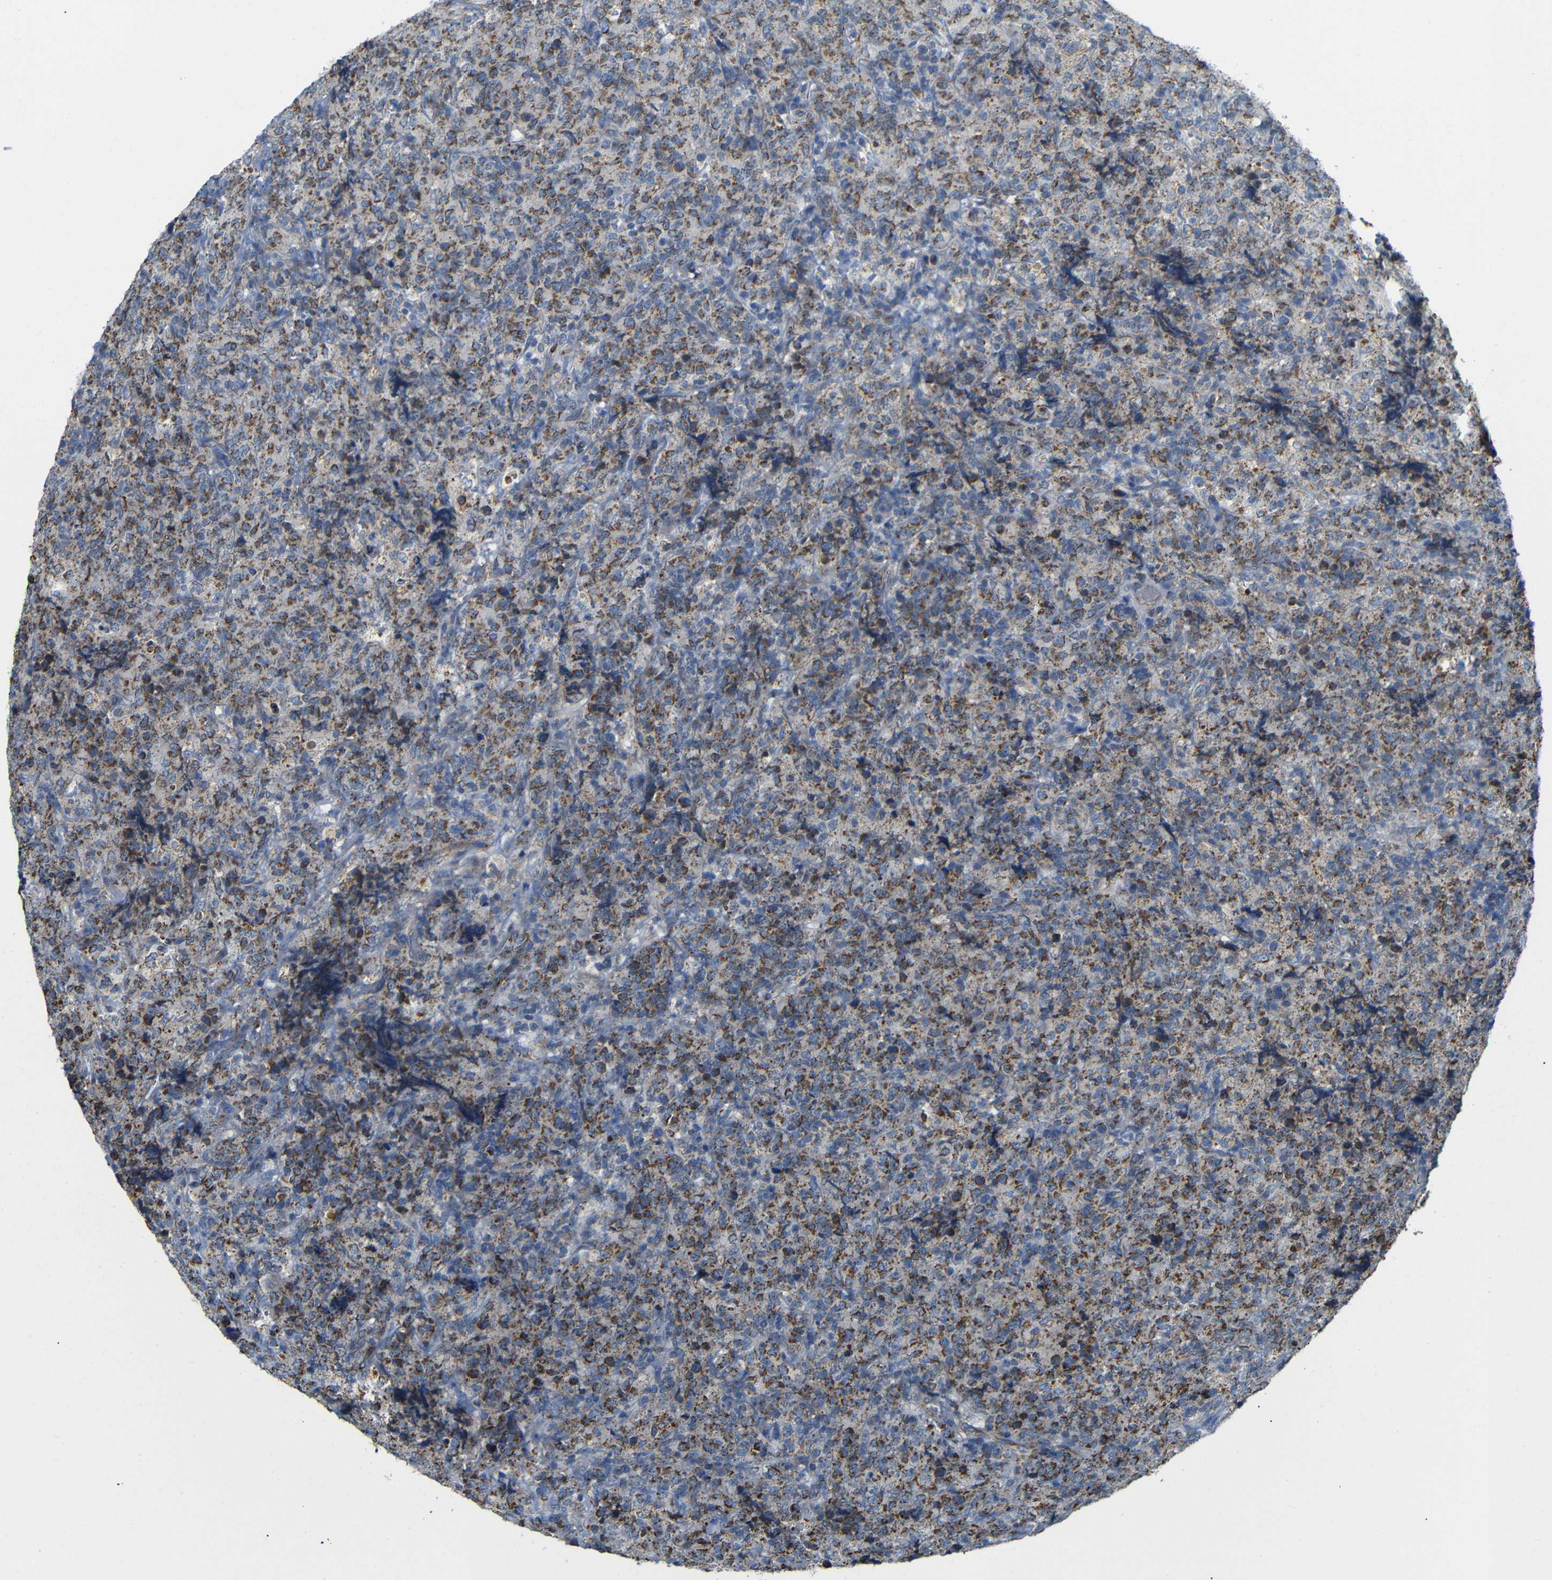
{"staining": {"intensity": "moderate", "quantity": ">75%", "location": "cytoplasmic/membranous"}, "tissue": "lymphoma", "cell_type": "Tumor cells", "image_type": "cancer", "snomed": [{"axis": "morphology", "description": "Malignant lymphoma, non-Hodgkin's type, High grade"}, {"axis": "topography", "description": "Tonsil"}], "caption": "Lymphoma stained for a protein (brown) displays moderate cytoplasmic/membranous positive positivity in approximately >75% of tumor cells.", "gene": "FAM171B", "patient": {"sex": "female", "age": 36}}